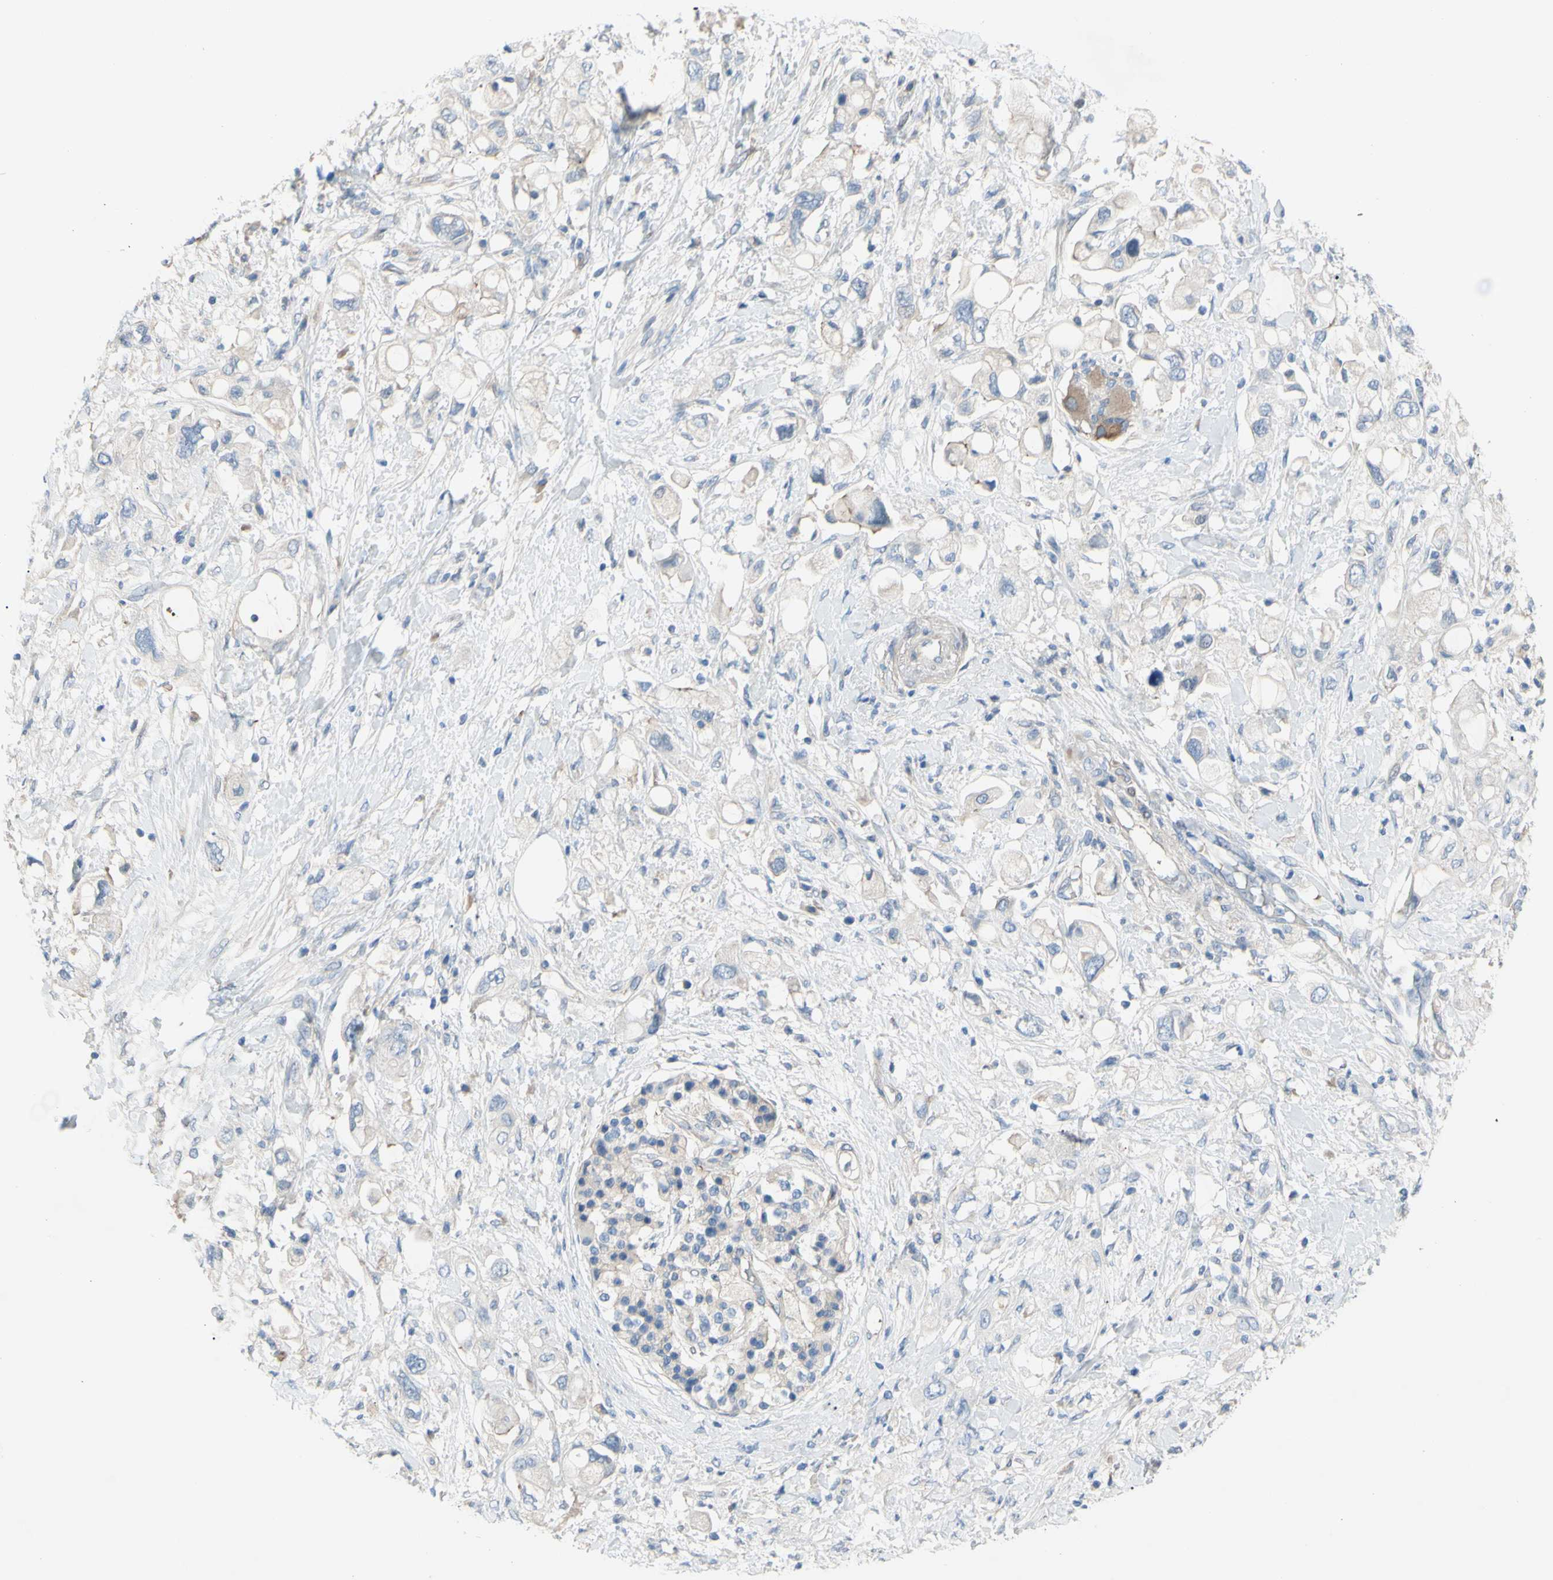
{"staining": {"intensity": "negative", "quantity": "none", "location": "none"}, "tissue": "pancreatic cancer", "cell_type": "Tumor cells", "image_type": "cancer", "snomed": [{"axis": "morphology", "description": "Adenocarcinoma, NOS"}, {"axis": "topography", "description": "Pancreas"}], "caption": "IHC image of pancreatic cancer (adenocarcinoma) stained for a protein (brown), which reveals no expression in tumor cells. The staining is performed using DAB (3,3'-diaminobenzidine) brown chromogen with nuclei counter-stained in using hematoxylin.", "gene": "TMEM59L", "patient": {"sex": "female", "age": 56}}